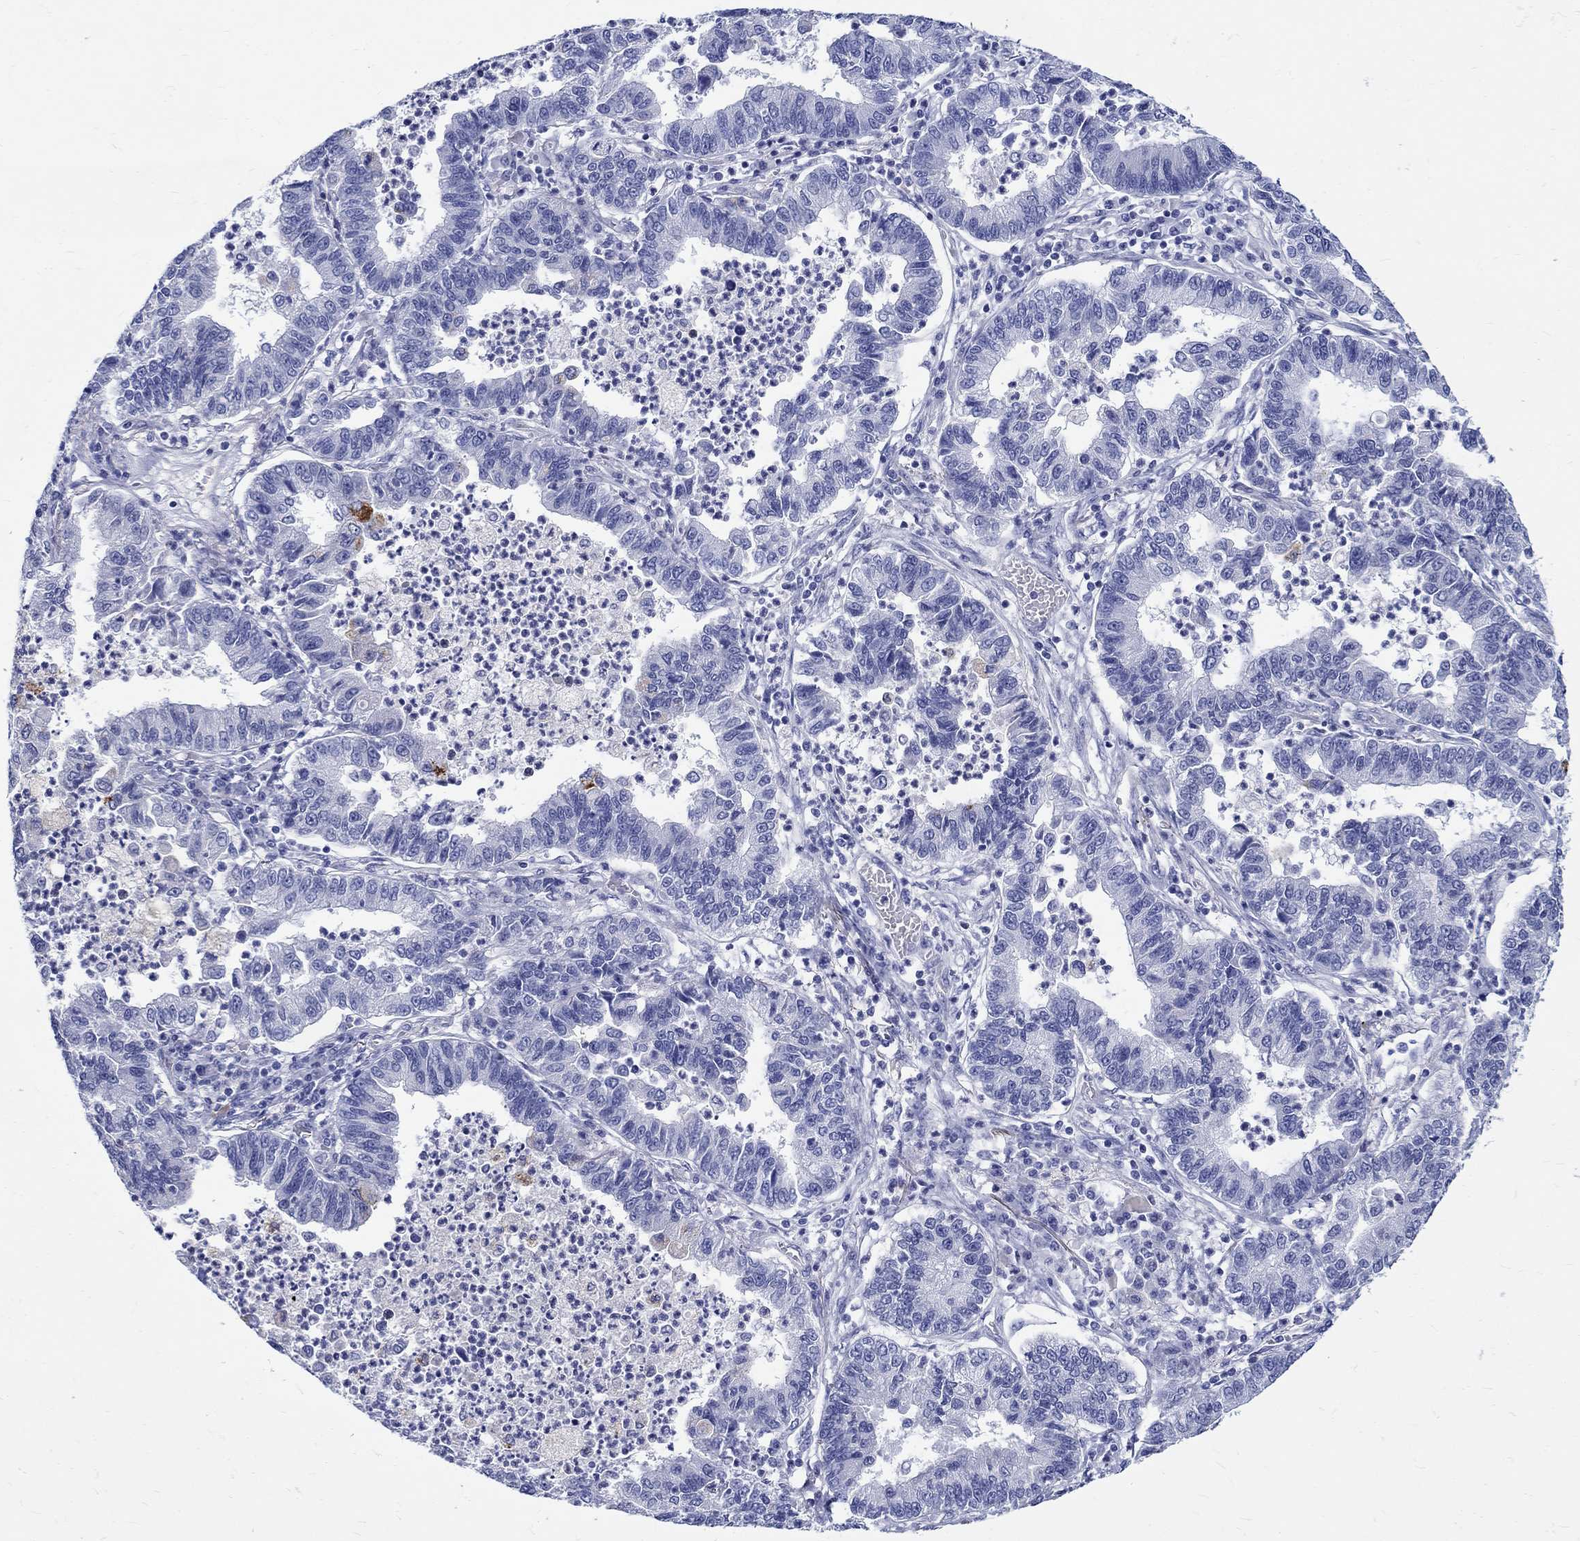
{"staining": {"intensity": "negative", "quantity": "none", "location": "none"}, "tissue": "lung cancer", "cell_type": "Tumor cells", "image_type": "cancer", "snomed": [{"axis": "morphology", "description": "Adenocarcinoma, NOS"}, {"axis": "topography", "description": "Lung"}], "caption": "Tumor cells are negative for protein expression in human lung cancer (adenocarcinoma).", "gene": "SH2D7", "patient": {"sex": "female", "age": 57}}